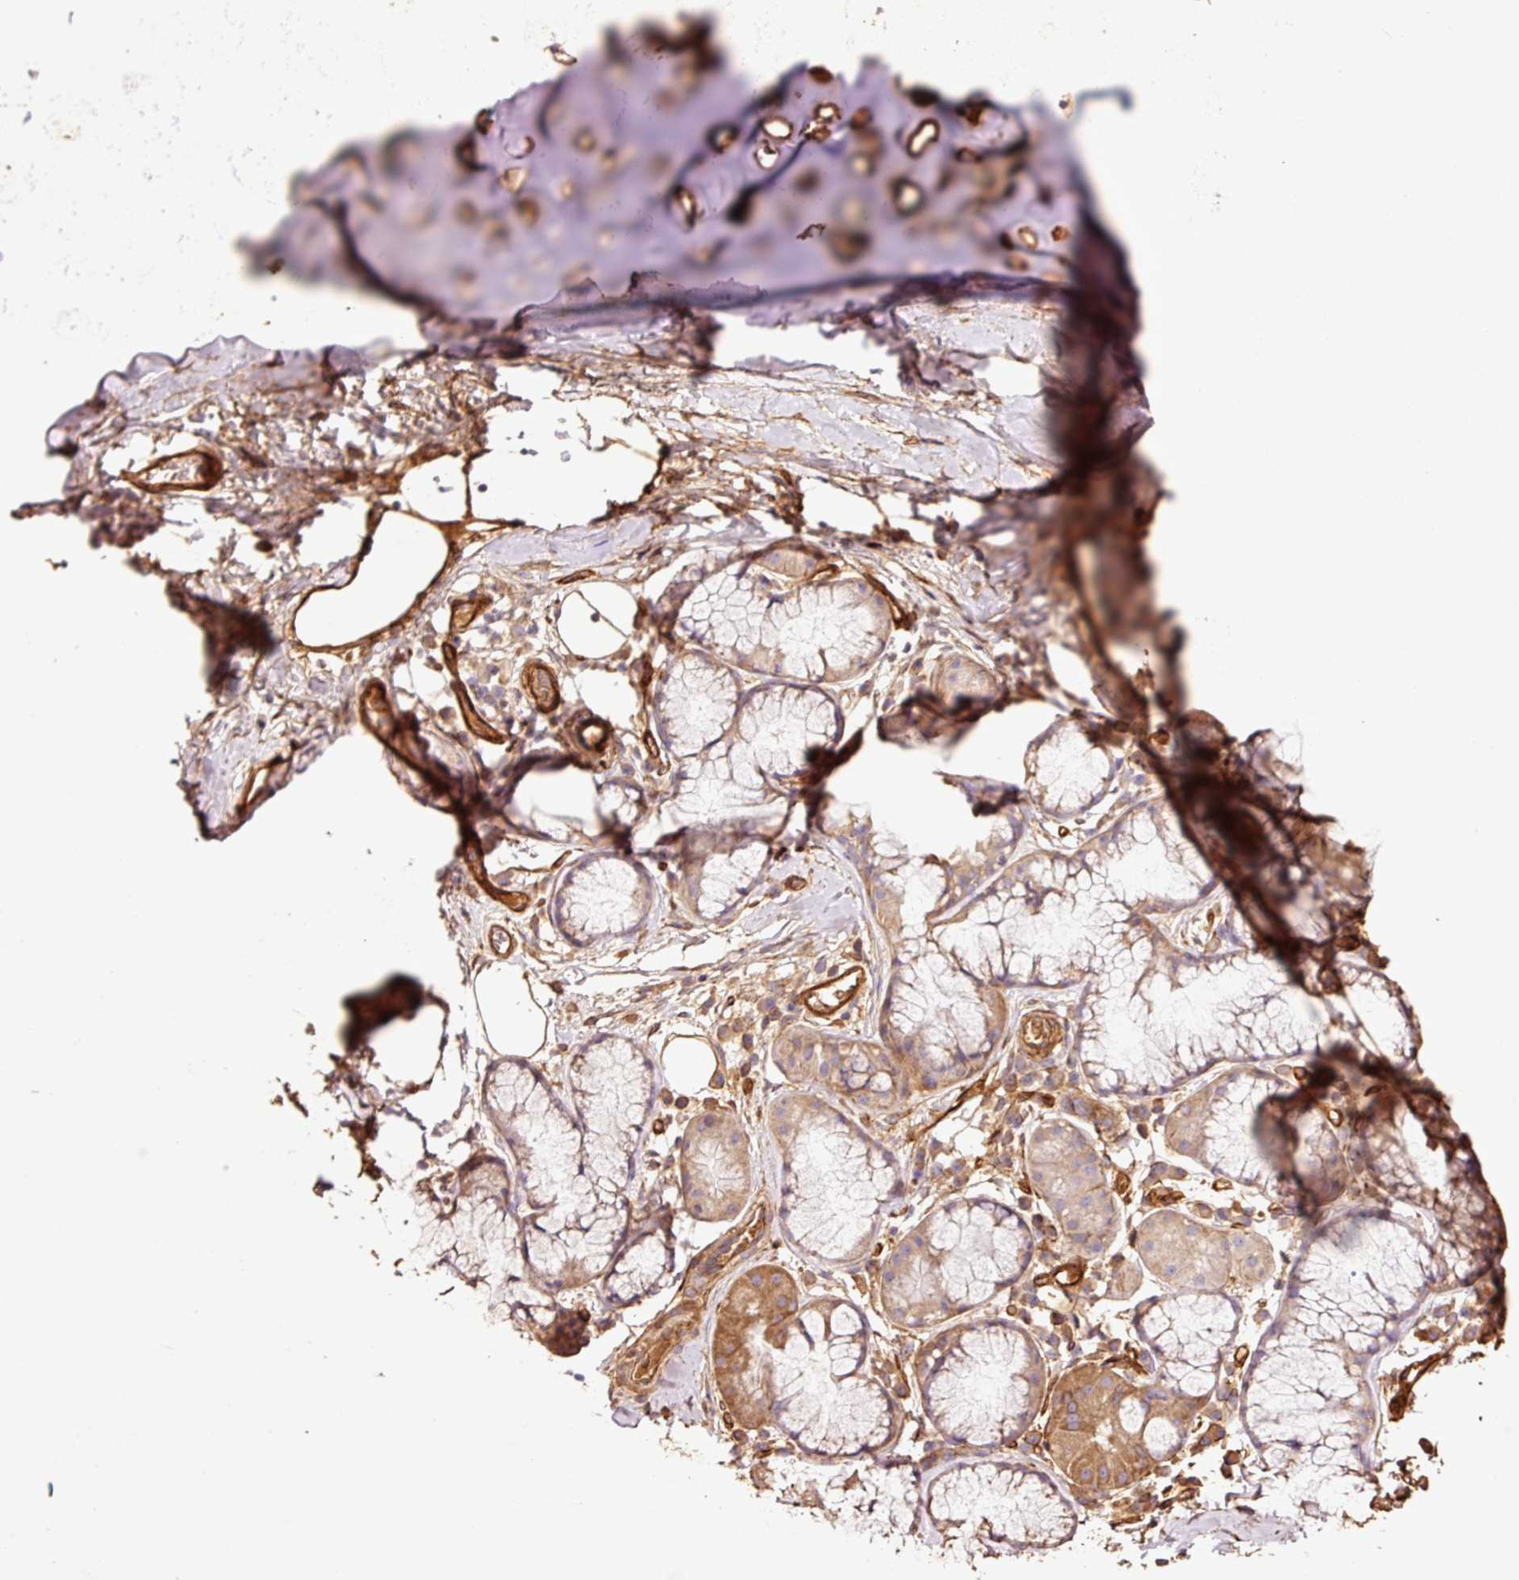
{"staining": {"intensity": "moderate", "quantity": ">75%", "location": "cytoplasmic/membranous"}, "tissue": "soft tissue", "cell_type": "Chondrocytes", "image_type": "normal", "snomed": [{"axis": "morphology", "description": "Normal tissue, NOS"}, {"axis": "topography", "description": "Cartilage tissue"}, {"axis": "topography", "description": "Bronchus"}], "caption": "Immunohistochemistry of unremarkable soft tissue reveals medium levels of moderate cytoplasmic/membranous staining in approximately >75% of chondrocytes.", "gene": "NID2", "patient": {"sex": "male", "age": 58}}